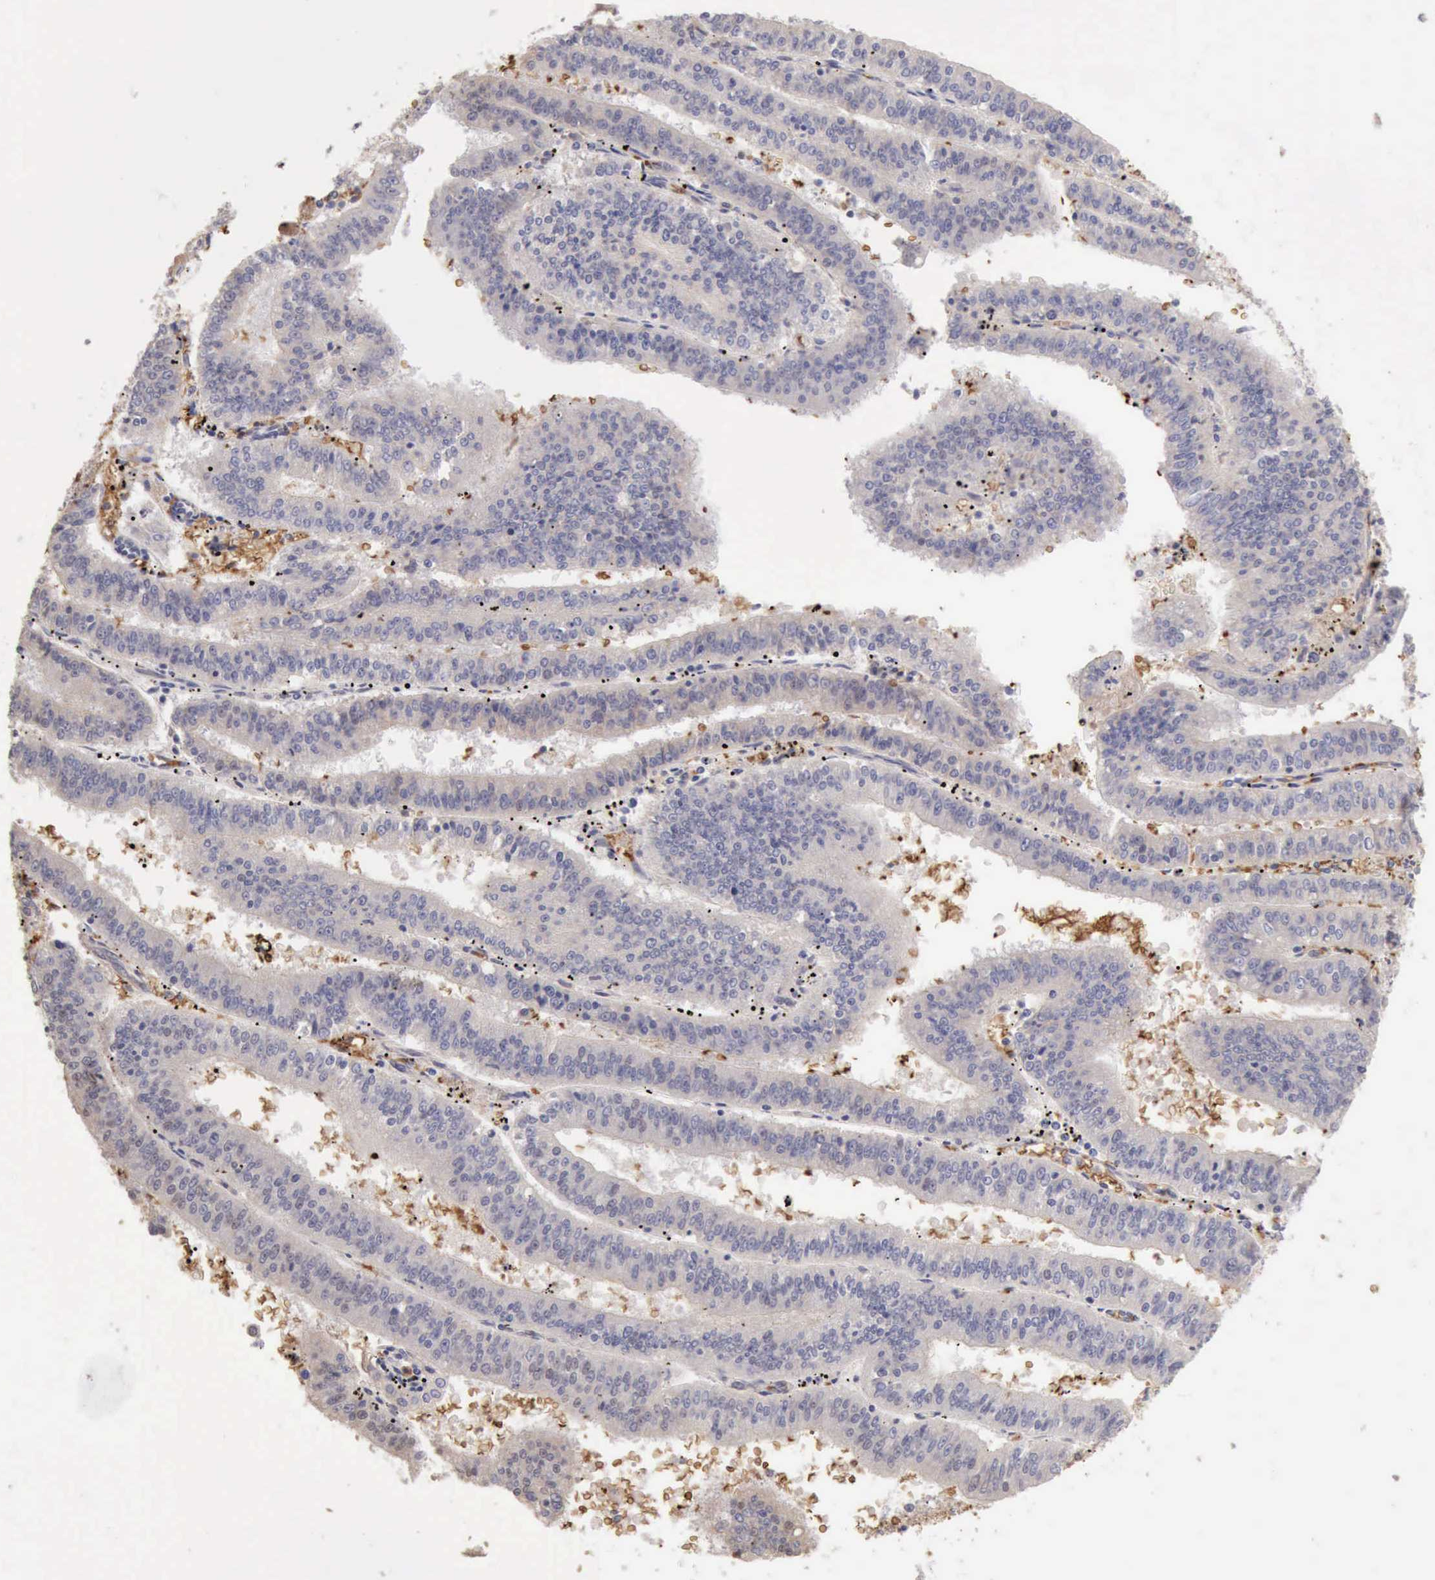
{"staining": {"intensity": "weak", "quantity": ">75%", "location": "cytoplasmic/membranous"}, "tissue": "endometrial cancer", "cell_type": "Tumor cells", "image_type": "cancer", "snomed": [{"axis": "morphology", "description": "Adenocarcinoma, NOS"}, {"axis": "topography", "description": "Endometrium"}], "caption": "Endometrial adenocarcinoma was stained to show a protein in brown. There is low levels of weak cytoplasmic/membranous staining in approximately >75% of tumor cells.", "gene": "CFI", "patient": {"sex": "female", "age": 66}}